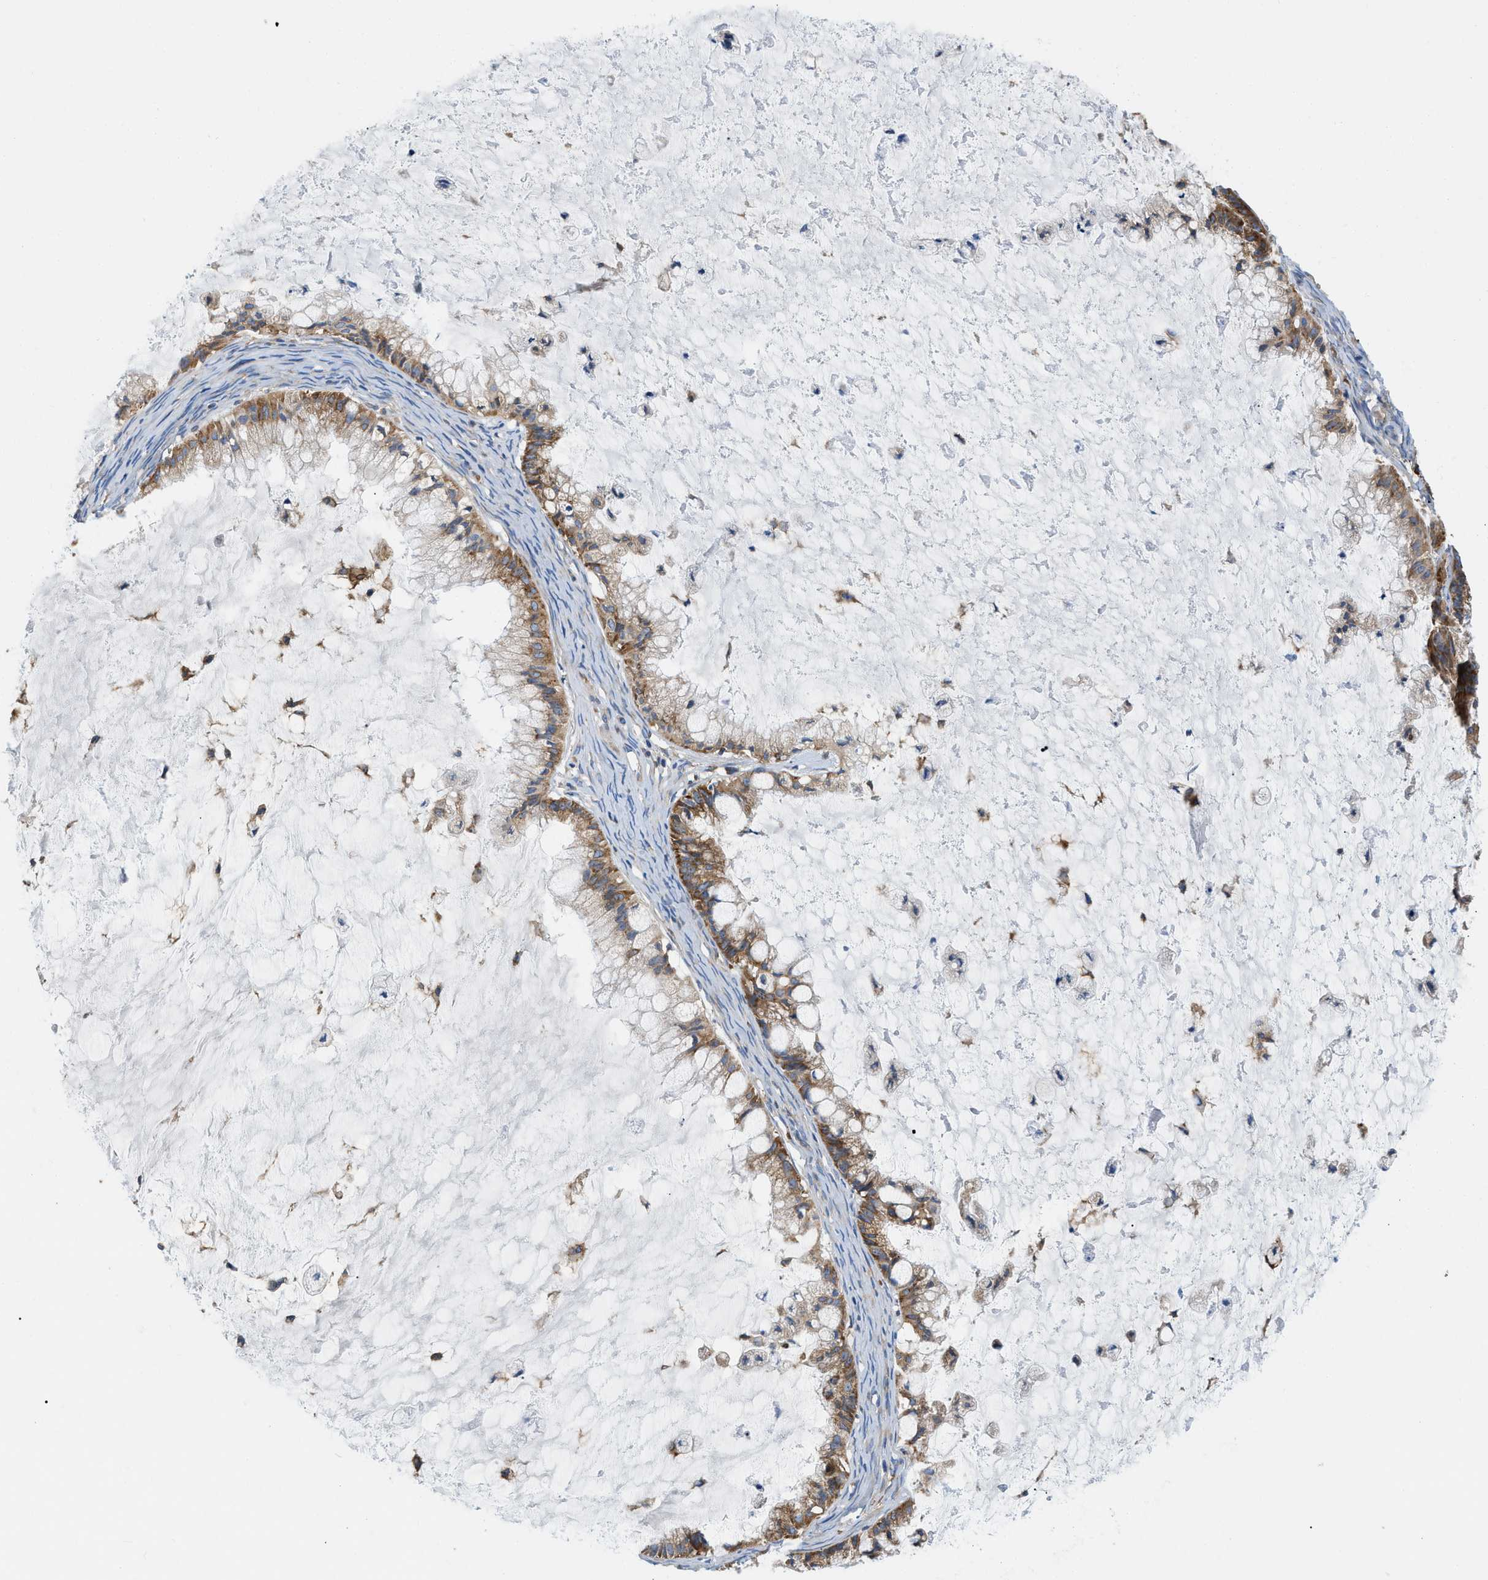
{"staining": {"intensity": "moderate", "quantity": ">75%", "location": "cytoplasmic/membranous"}, "tissue": "ovarian cancer", "cell_type": "Tumor cells", "image_type": "cancer", "snomed": [{"axis": "morphology", "description": "Cystadenocarcinoma, mucinous, NOS"}, {"axis": "topography", "description": "Ovary"}], "caption": "IHC image of neoplastic tissue: ovarian cancer stained using IHC demonstrates medium levels of moderate protein expression localized specifically in the cytoplasmic/membranous of tumor cells, appearing as a cytoplasmic/membranous brown color.", "gene": "GPAT4", "patient": {"sex": "female", "age": 57}}